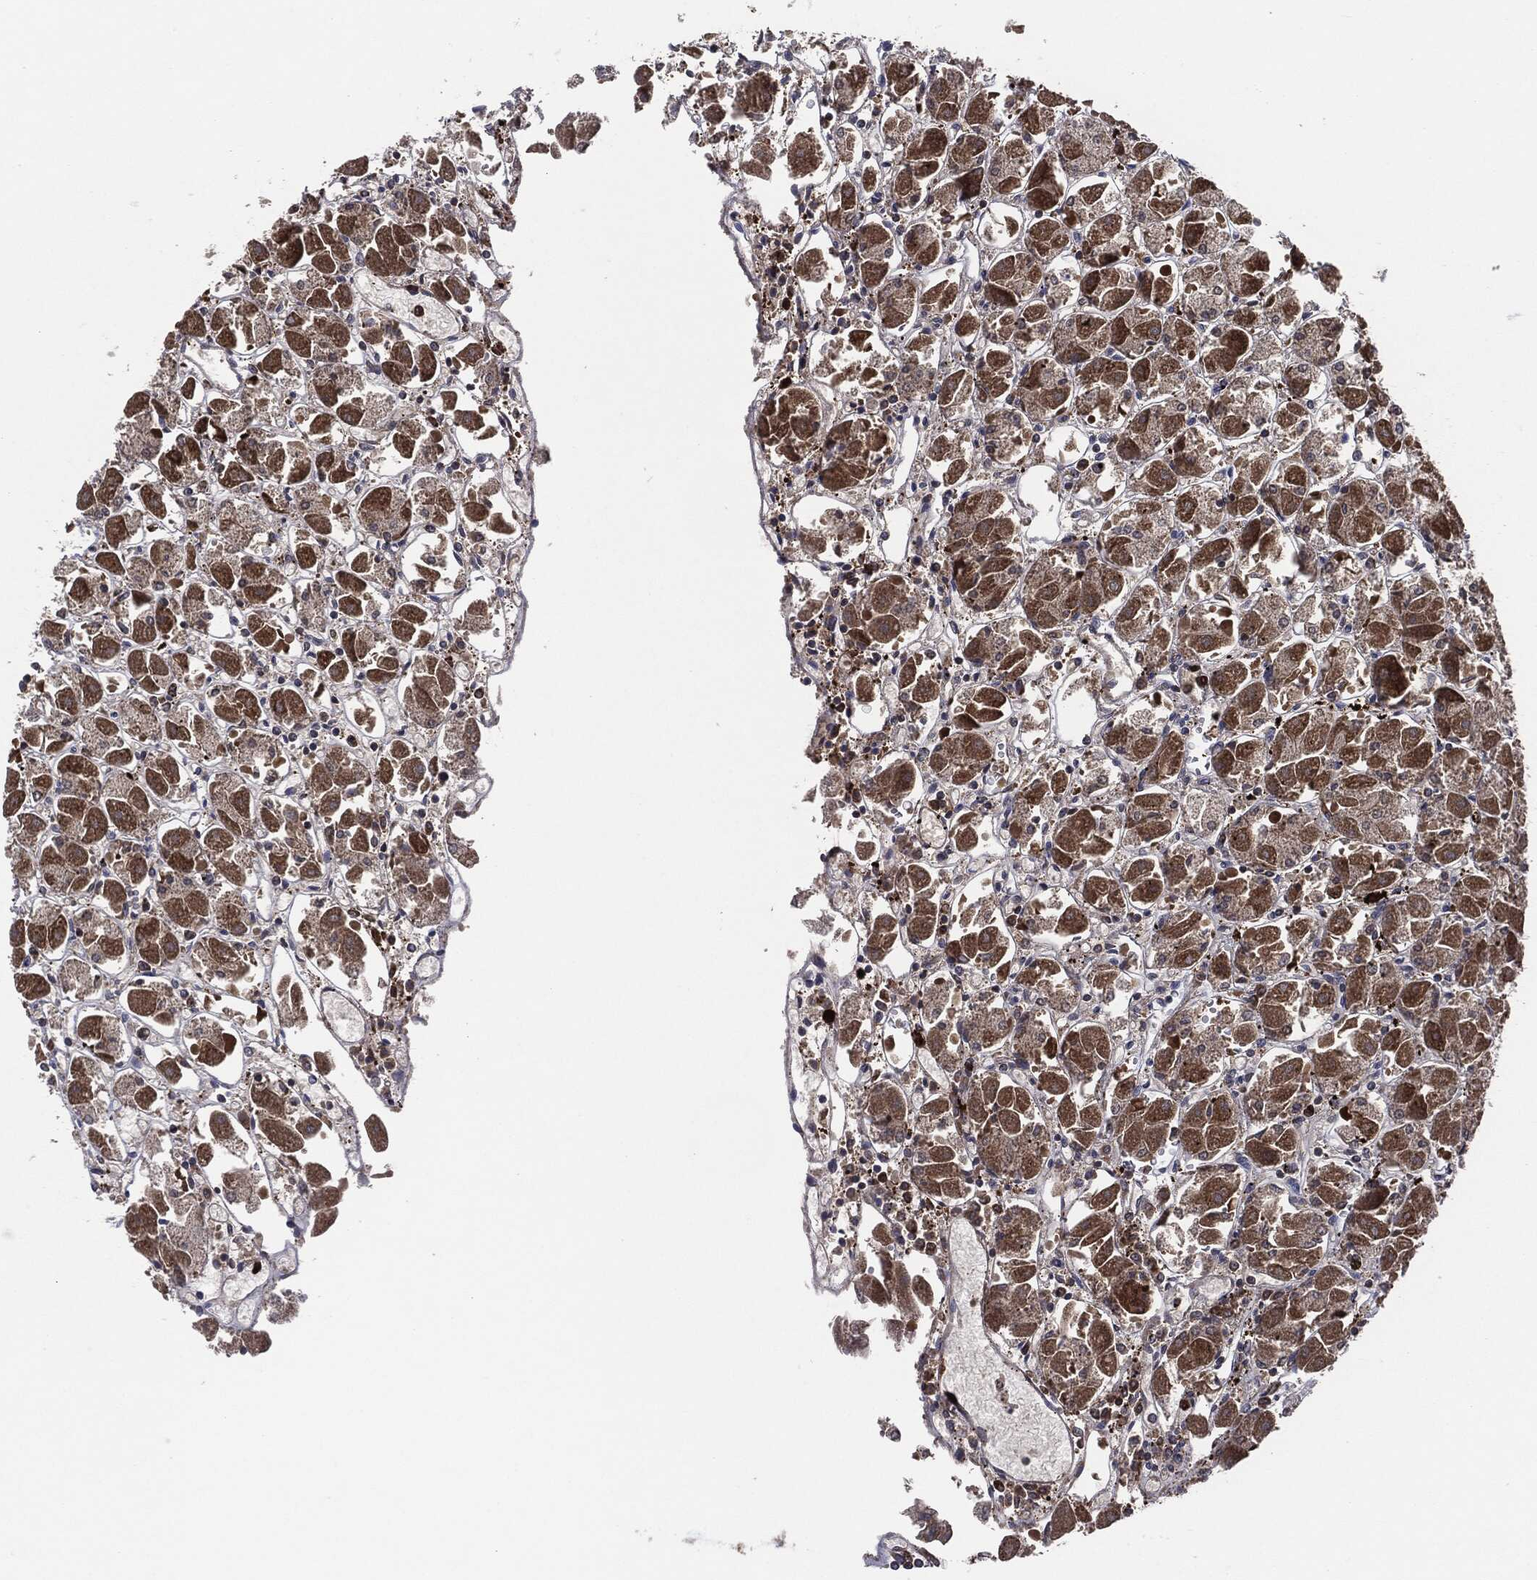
{"staining": {"intensity": "strong", "quantity": "25%-75%", "location": "cytoplasmic/membranous"}, "tissue": "stomach", "cell_type": "Glandular cells", "image_type": "normal", "snomed": [{"axis": "morphology", "description": "Normal tissue, NOS"}, {"axis": "topography", "description": "Stomach"}], "caption": "The immunohistochemical stain highlights strong cytoplasmic/membranous staining in glandular cells of benign stomach. The protein is stained brown, and the nuclei are stained in blue (DAB IHC with brightfield microscopy, high magnification).", "gene": "TMEM11", "patient": {"sex": "male", "age": 70}}